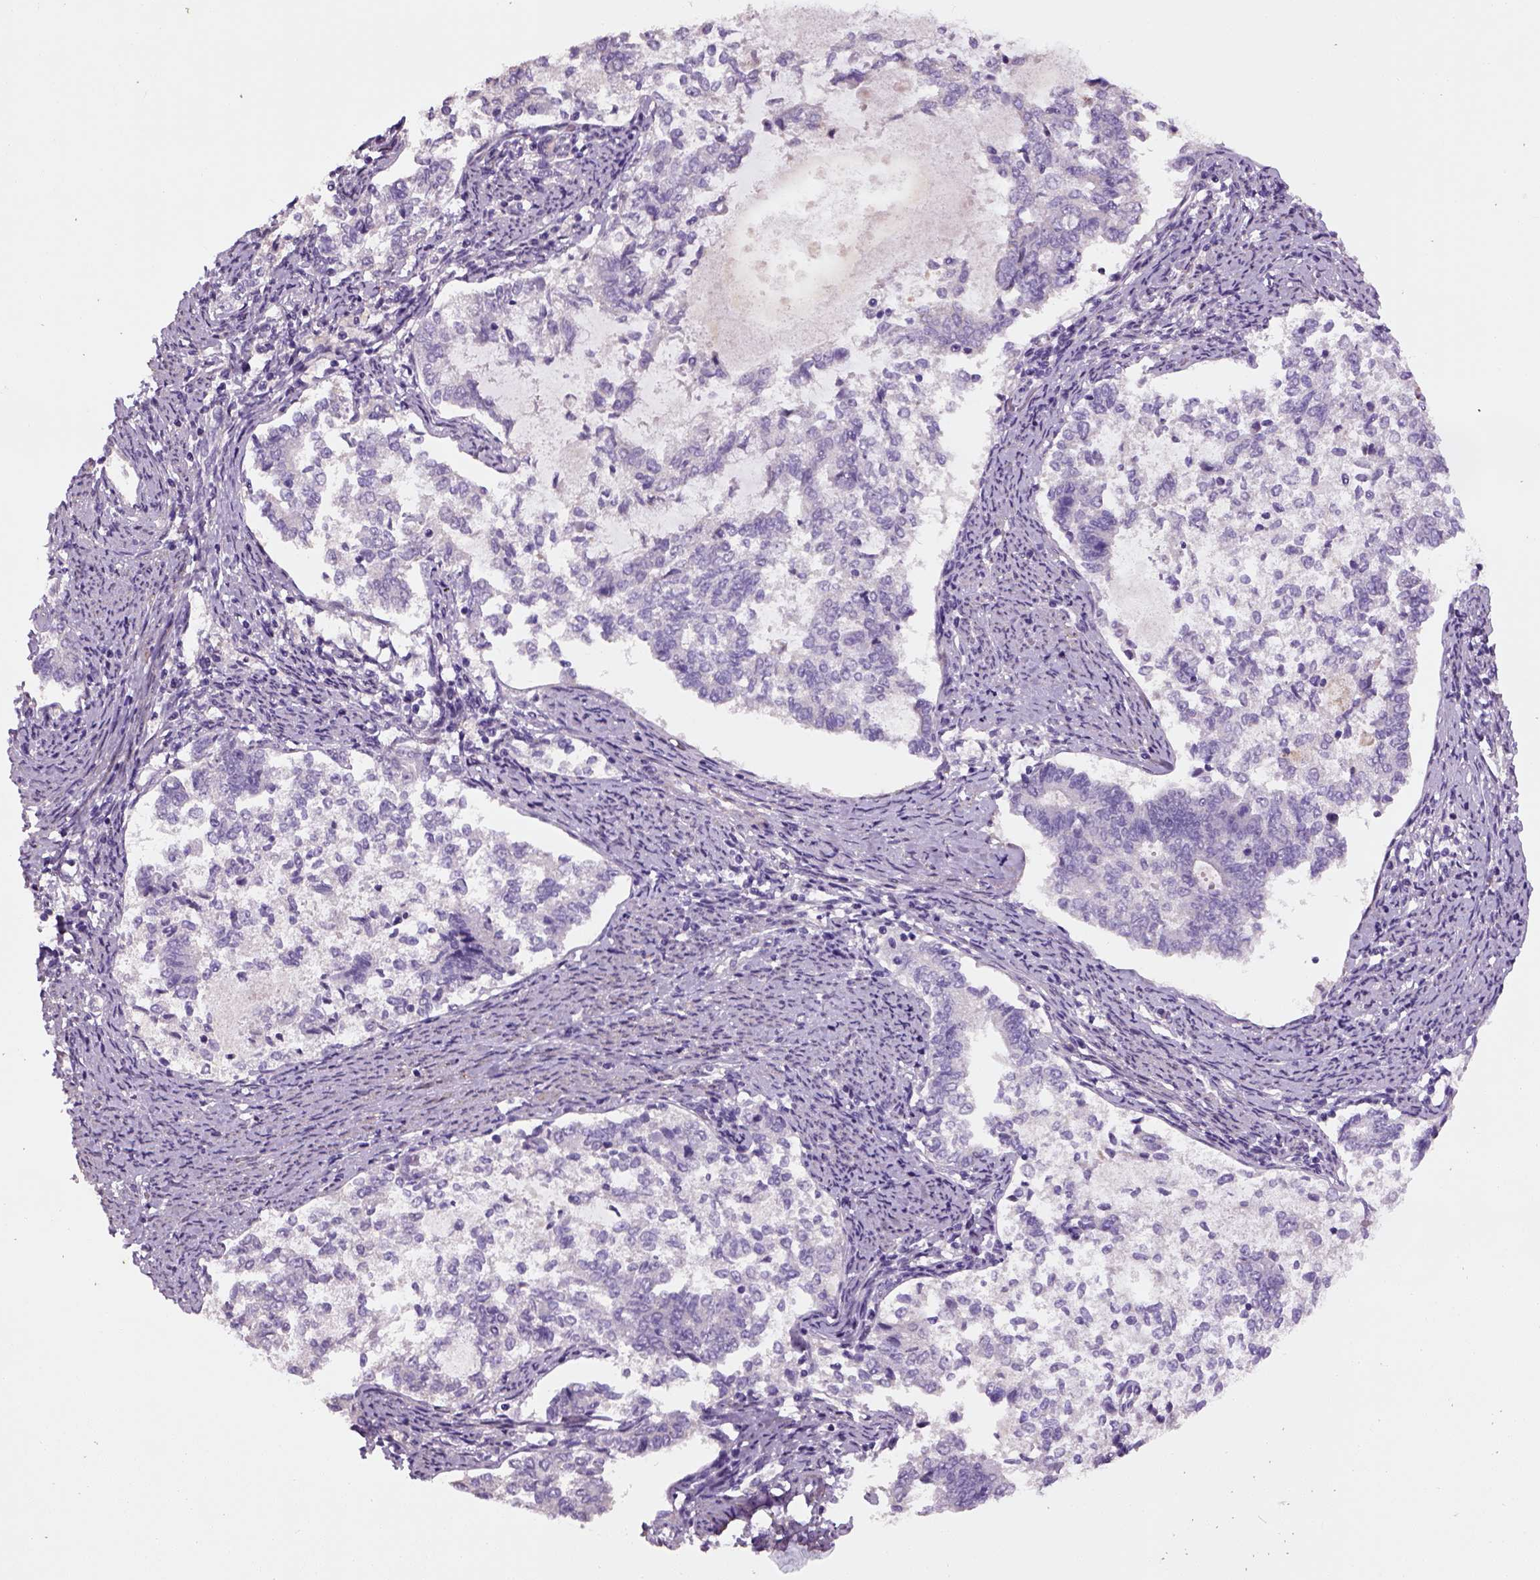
{"staining": {"intensity": "negative", "quantity": "none", "location": "none"}, "tissue": "endometrial cancer", "cell_type": "Tumor cells", "image_type": "cancer", "snomed": [{"axis": "morphology", "description": "Adenocarcinoma, NOS"}, {"axis": "topography", "description": "Endometrium"}], "caption": "This is a micrograph of IHC staining of endometrial cancer (adenocarcinoma), which shows no expression in tumor cells.", "gene": "ELOVL3", "patient": {"sex": "female", "age": 65}}